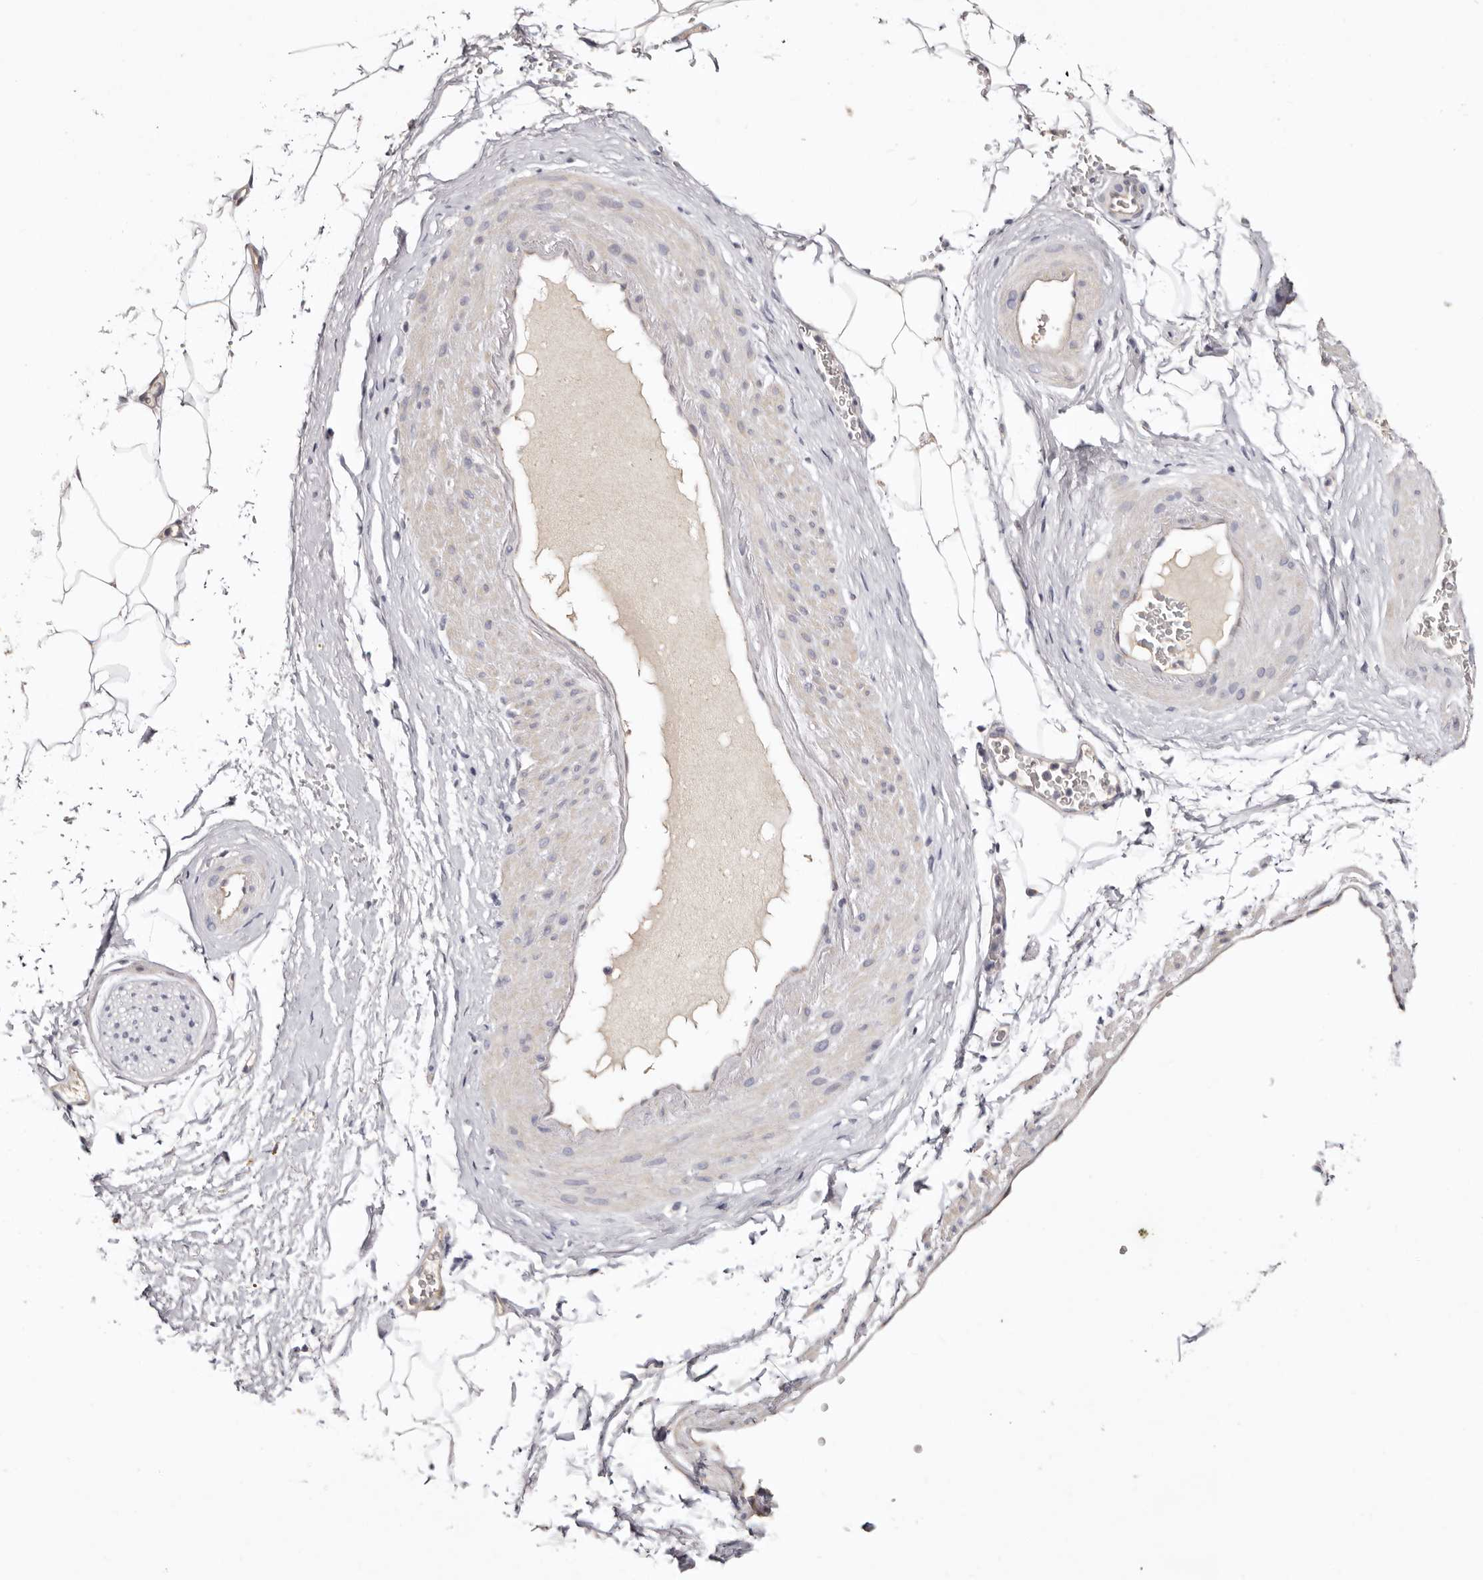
{"staining": {"intensity": "negative", "quantity": "none", "location": "none"}, "tissue": "adipose tissue", "cell_type": "Adipocytes", "image_type": "normal", "snomed": [{"axis": "morphology", "description": "Normal tissue, NOS"}, {"axis": "morphology", "description": "Adenocarcinoma, Low grade"}, {"axis": "topography", "description": "Prostate"}, {"axis": "topography", "description": "Peripheral nerve tissue"}], "caption": "Immunohistochemistry image of benign adipose tissue: human adipose tissue stained with DAB (3,3'-diaminobenzidine) exhibits no significant protein positivity in adipocytes. Nuclei are stained in blue.", "gene": "STK16", "patient": {"sex": "male", "age": 63}}